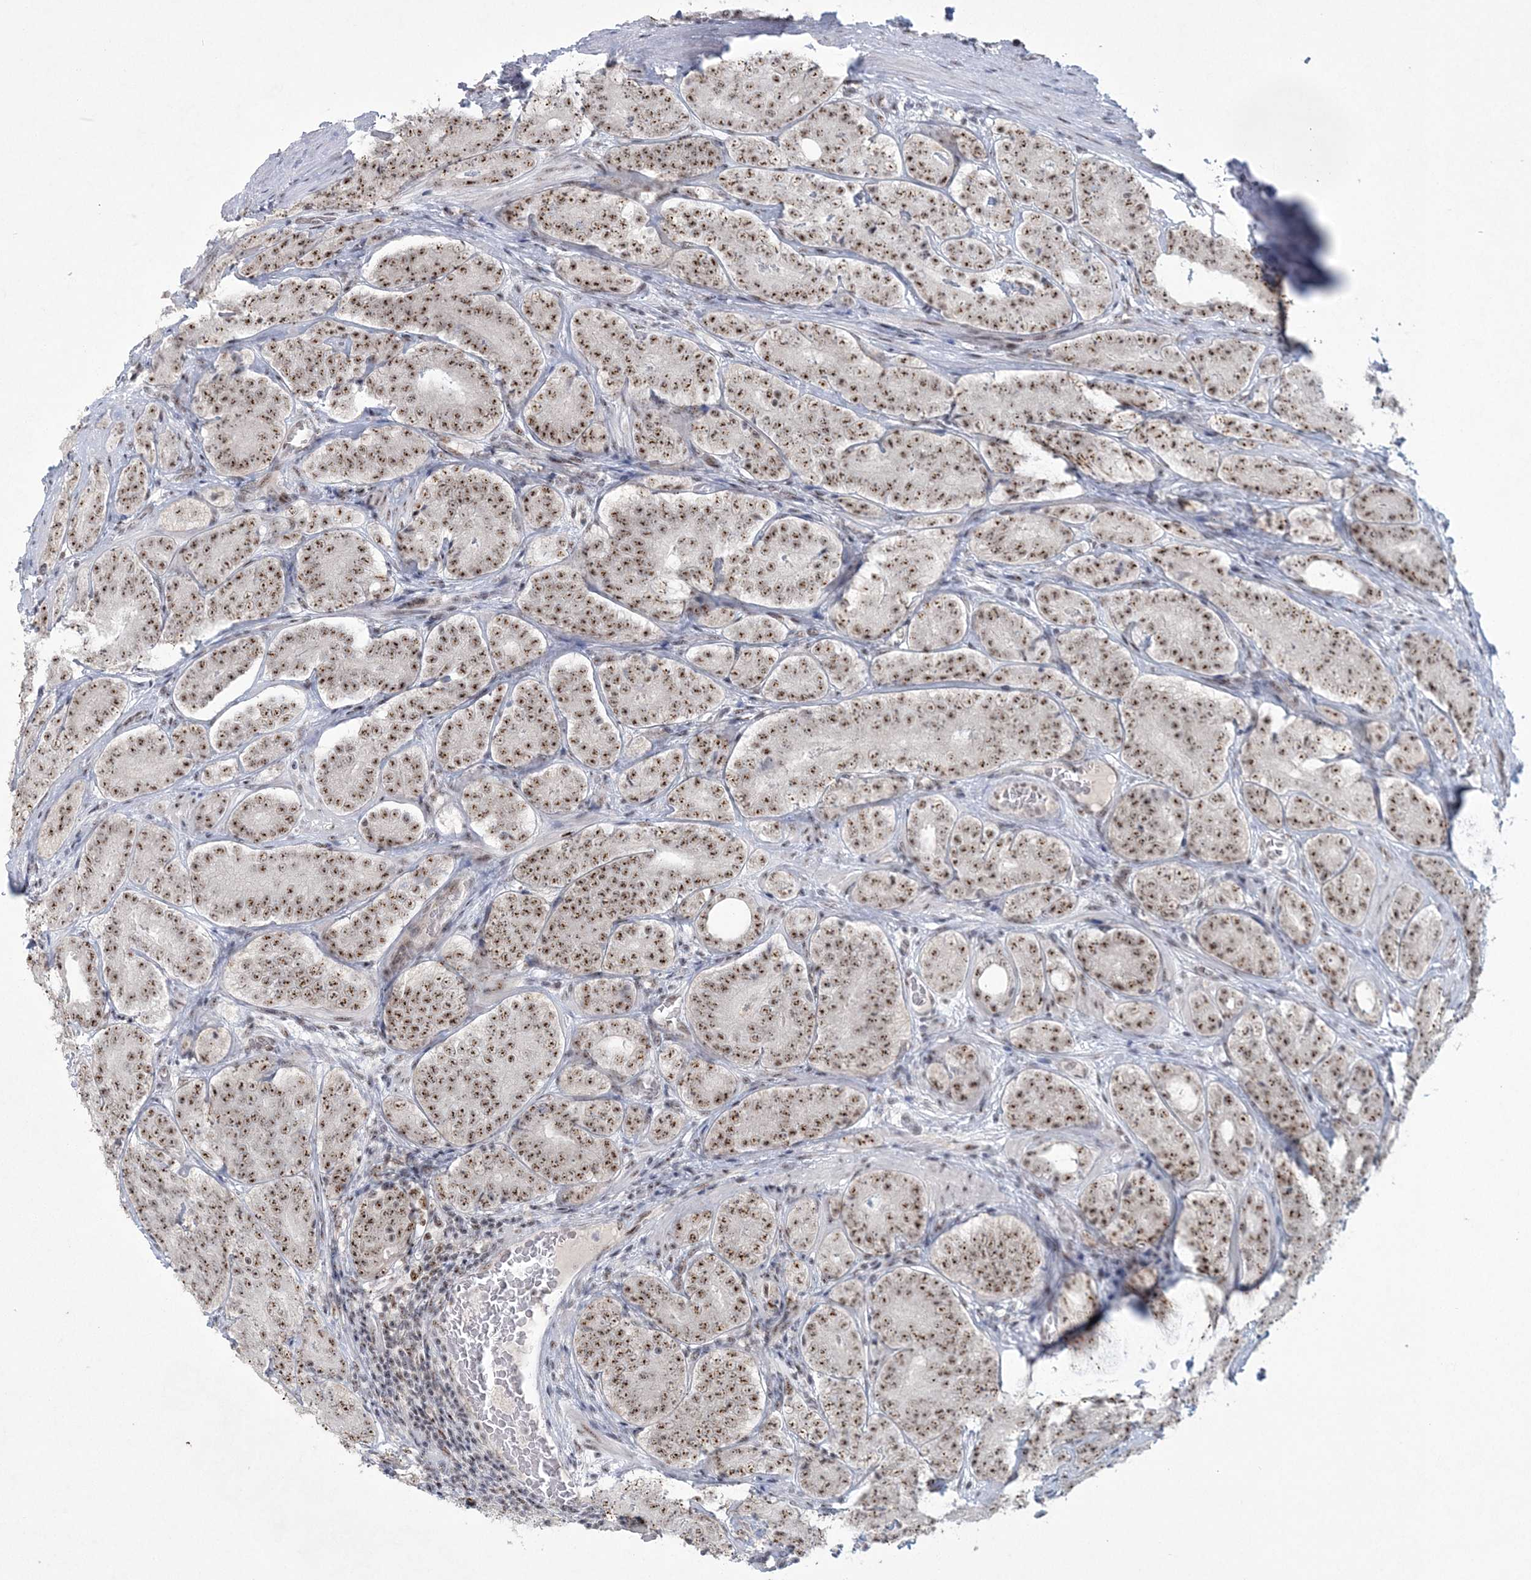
{"staining": {"intensity": "moderate", "quantity": ">75%", "location": "nuclear"}, "tissue": "prostate cancer", "cell_type": "Tumor cells", "image_type": "cancer", "snomed": [{"axis": "morphology", "description": "Adenocarcinoma, High grade"}, {"axis": "topography", "description": "Prostate"}], "caption": "Human prostate cancer (adenocarcinoma (high-grade)) stained with a brown dye demonstrates moderate nuclear positive positivity in approximately >75% of tumor cells.", "gene": "KDM6B", "patient": {"sex": "male", "age": 56}}